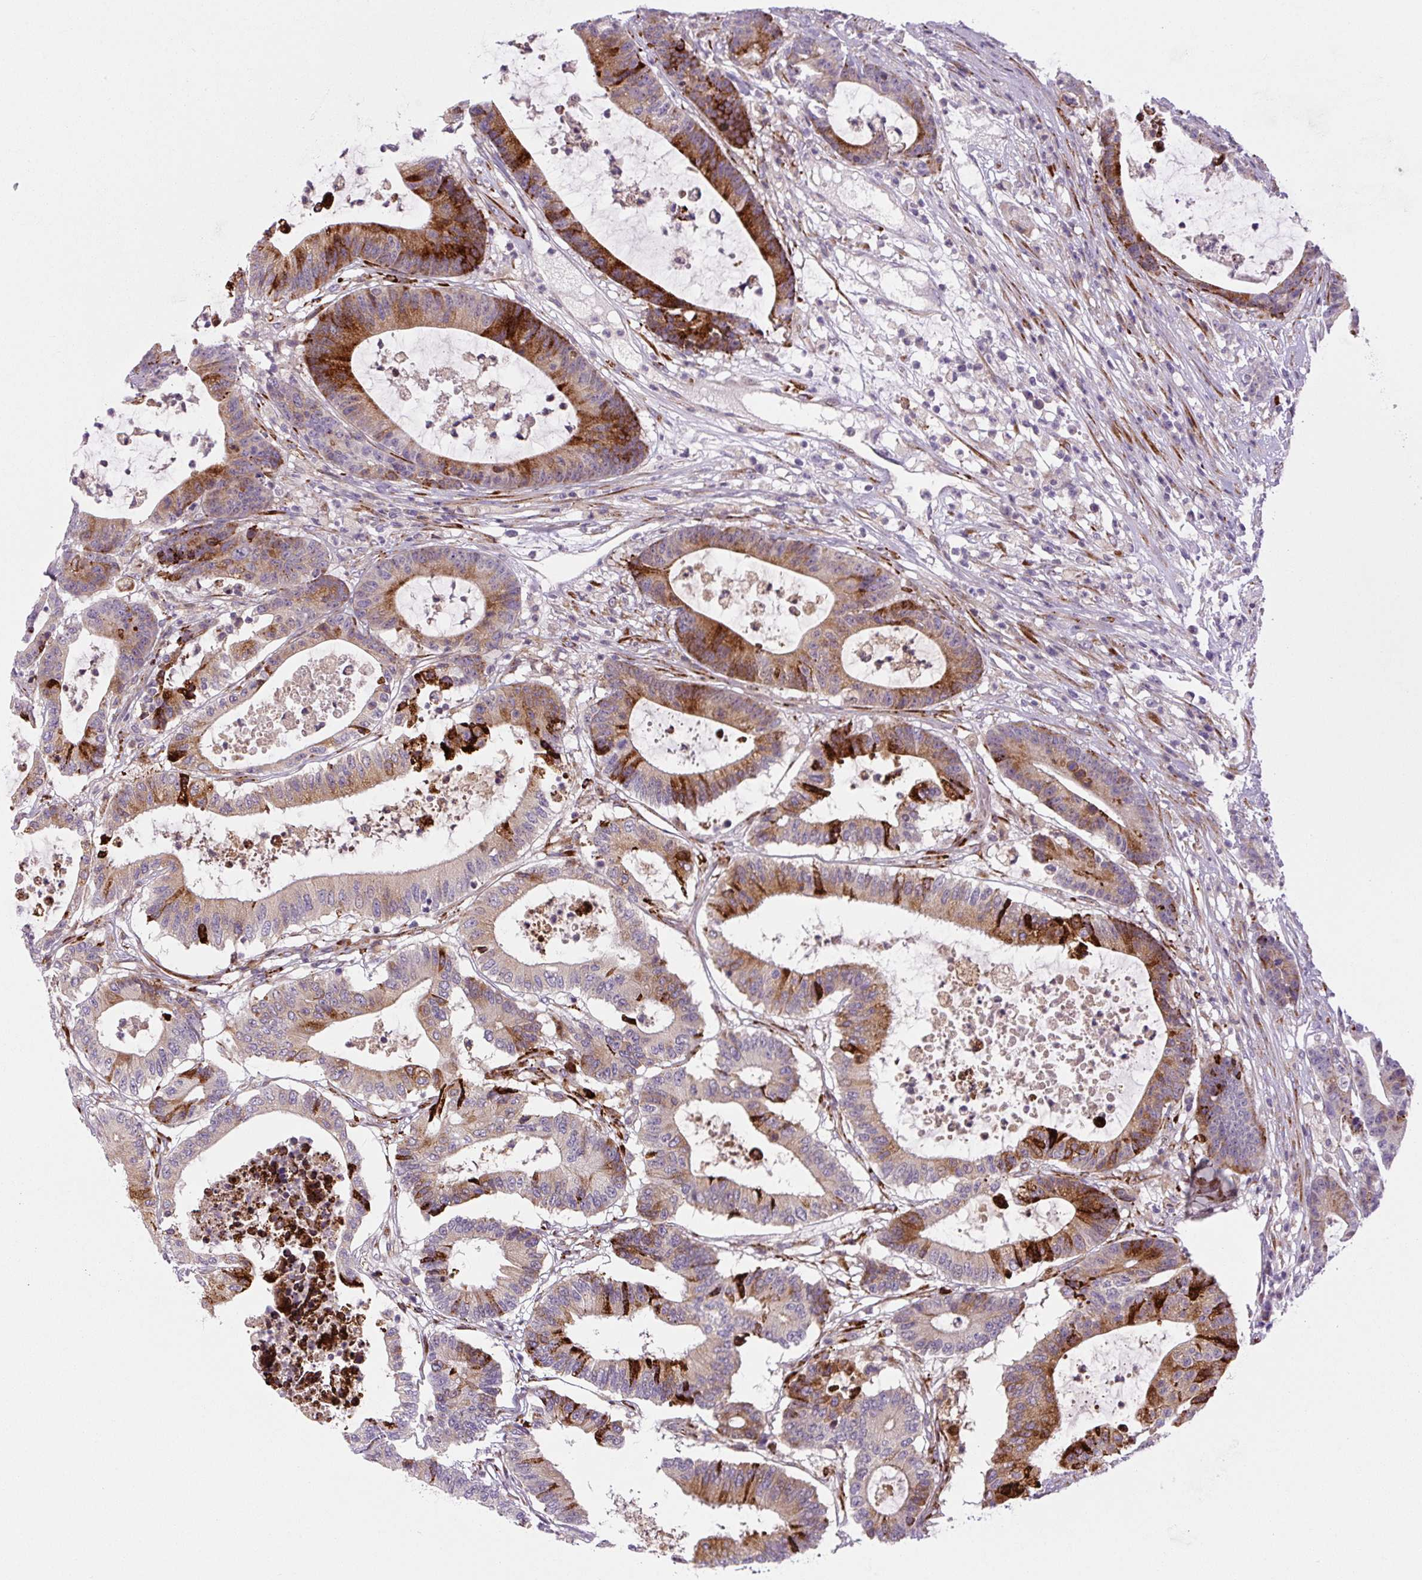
{"staining": {"intensity": "strong", "quantity": "25%-75%", "location": "cytoplasmic/membranous"}, "tissue": "colorectal cancer", "cell_type": "Tumor cells", "image_type": "cancer", "snomed": [{"axis": "morphology", "description": "Adenocarcinoma, NOS"}, {"axis": "topography", "description": "Colon"}], "caption": "IHC (DAB) staining of colorectal cancer demonstrates strong cytoplasmic/membranous protein expression in approximately 25%-75% of tumor cells.", "gene": "DISP3", "patient": {"sex": "female", "age": 84}}